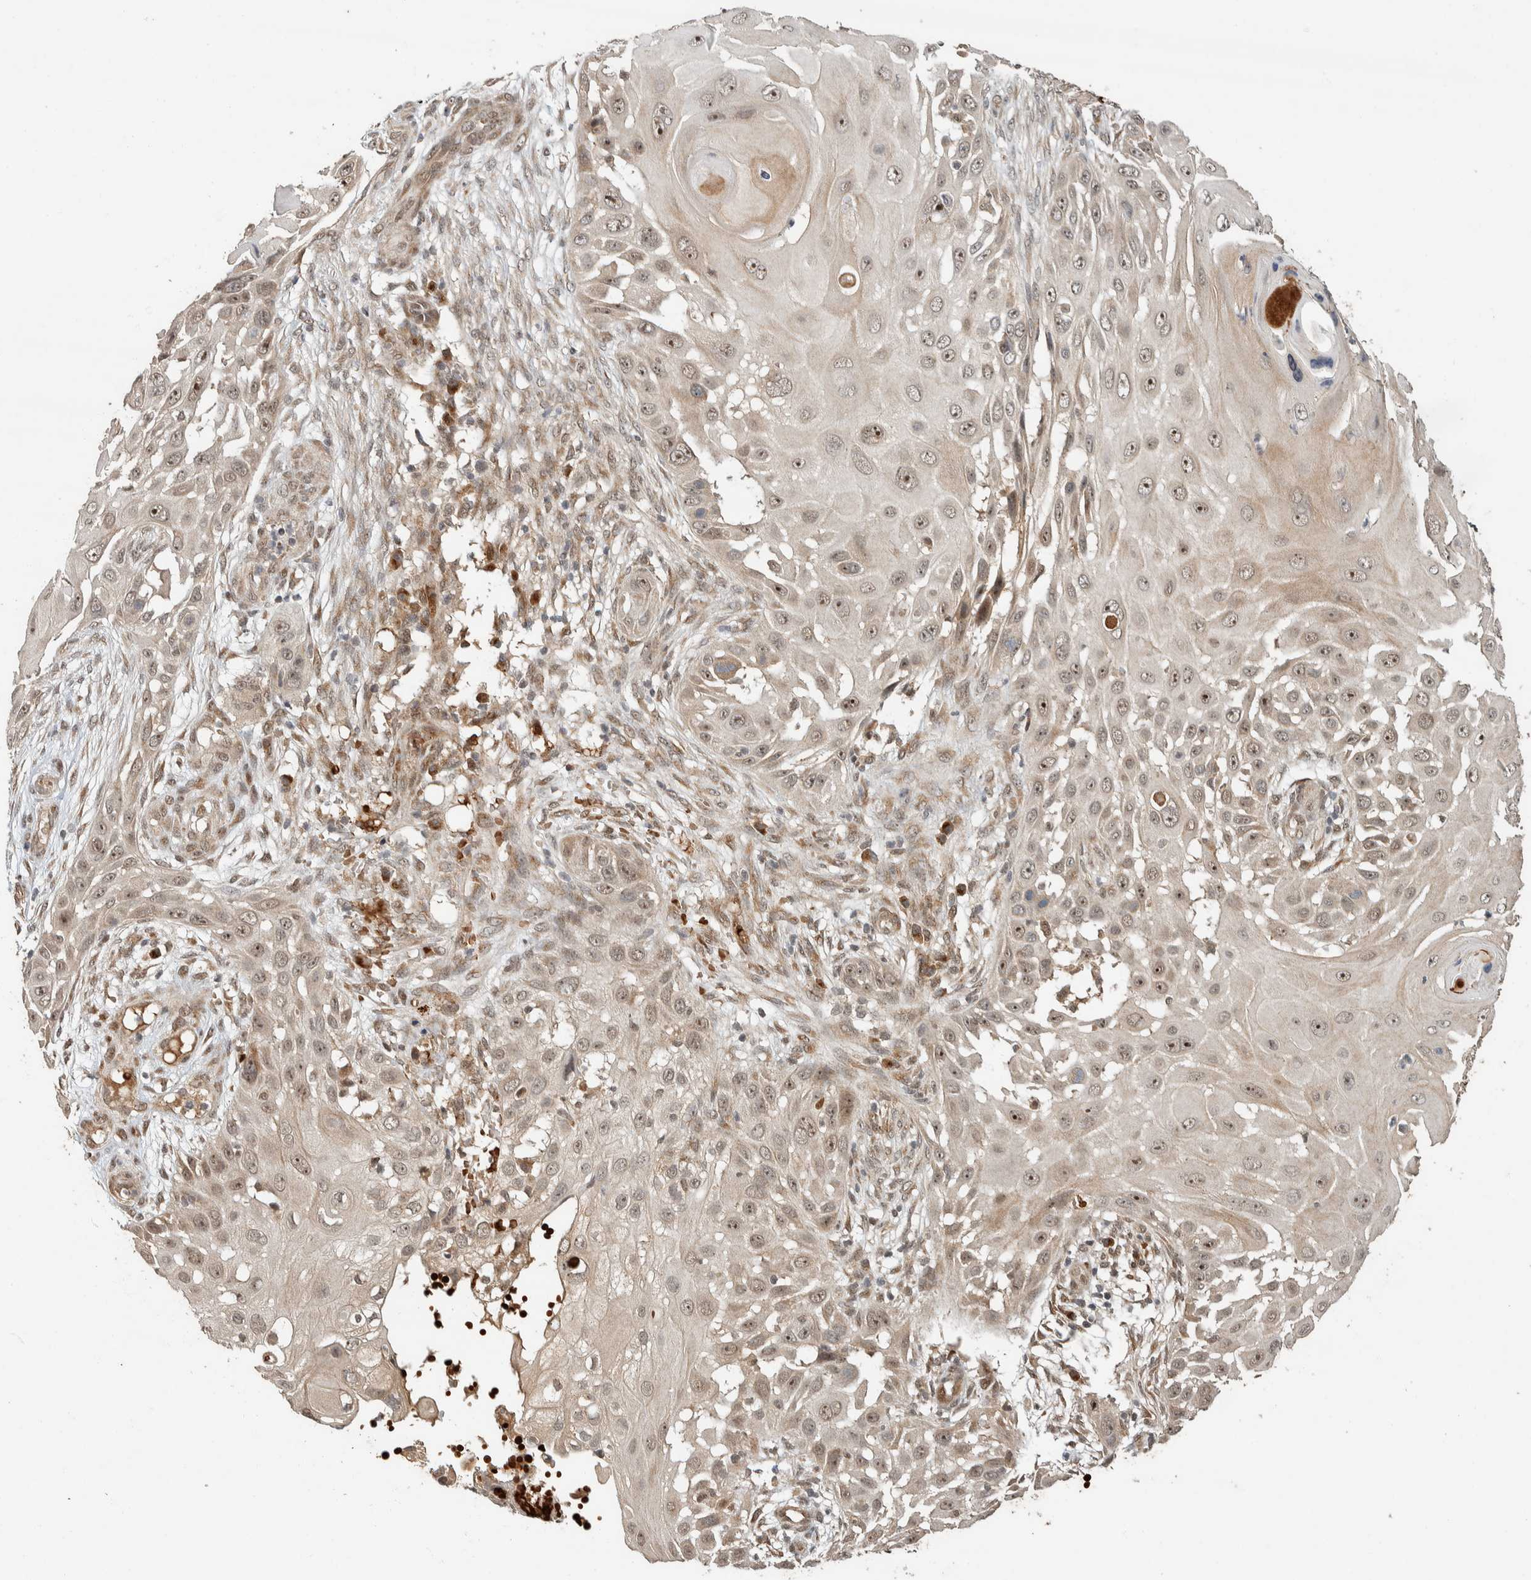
{"staining": {"intensity": "weak", "quantity": ">75%", "location": "nuclear"}, "tissue": "skin cancer", "cell_type": "Tumor cells", "image_type": "cancer", "snomed": [{"axis": "morphology", "description": "Squamous cell carcinoma, NOS"}, {"axis": "topography", "description": "Skin"}], "caption": "A high-resolution image shows IHC staining of skin cancer (squamous cell carcinoma), which shows weak nuclear positivity in about >75% of tumor cells.", "gene": "ZBTB2", "patient": {"sex": "female", "age": 44}}